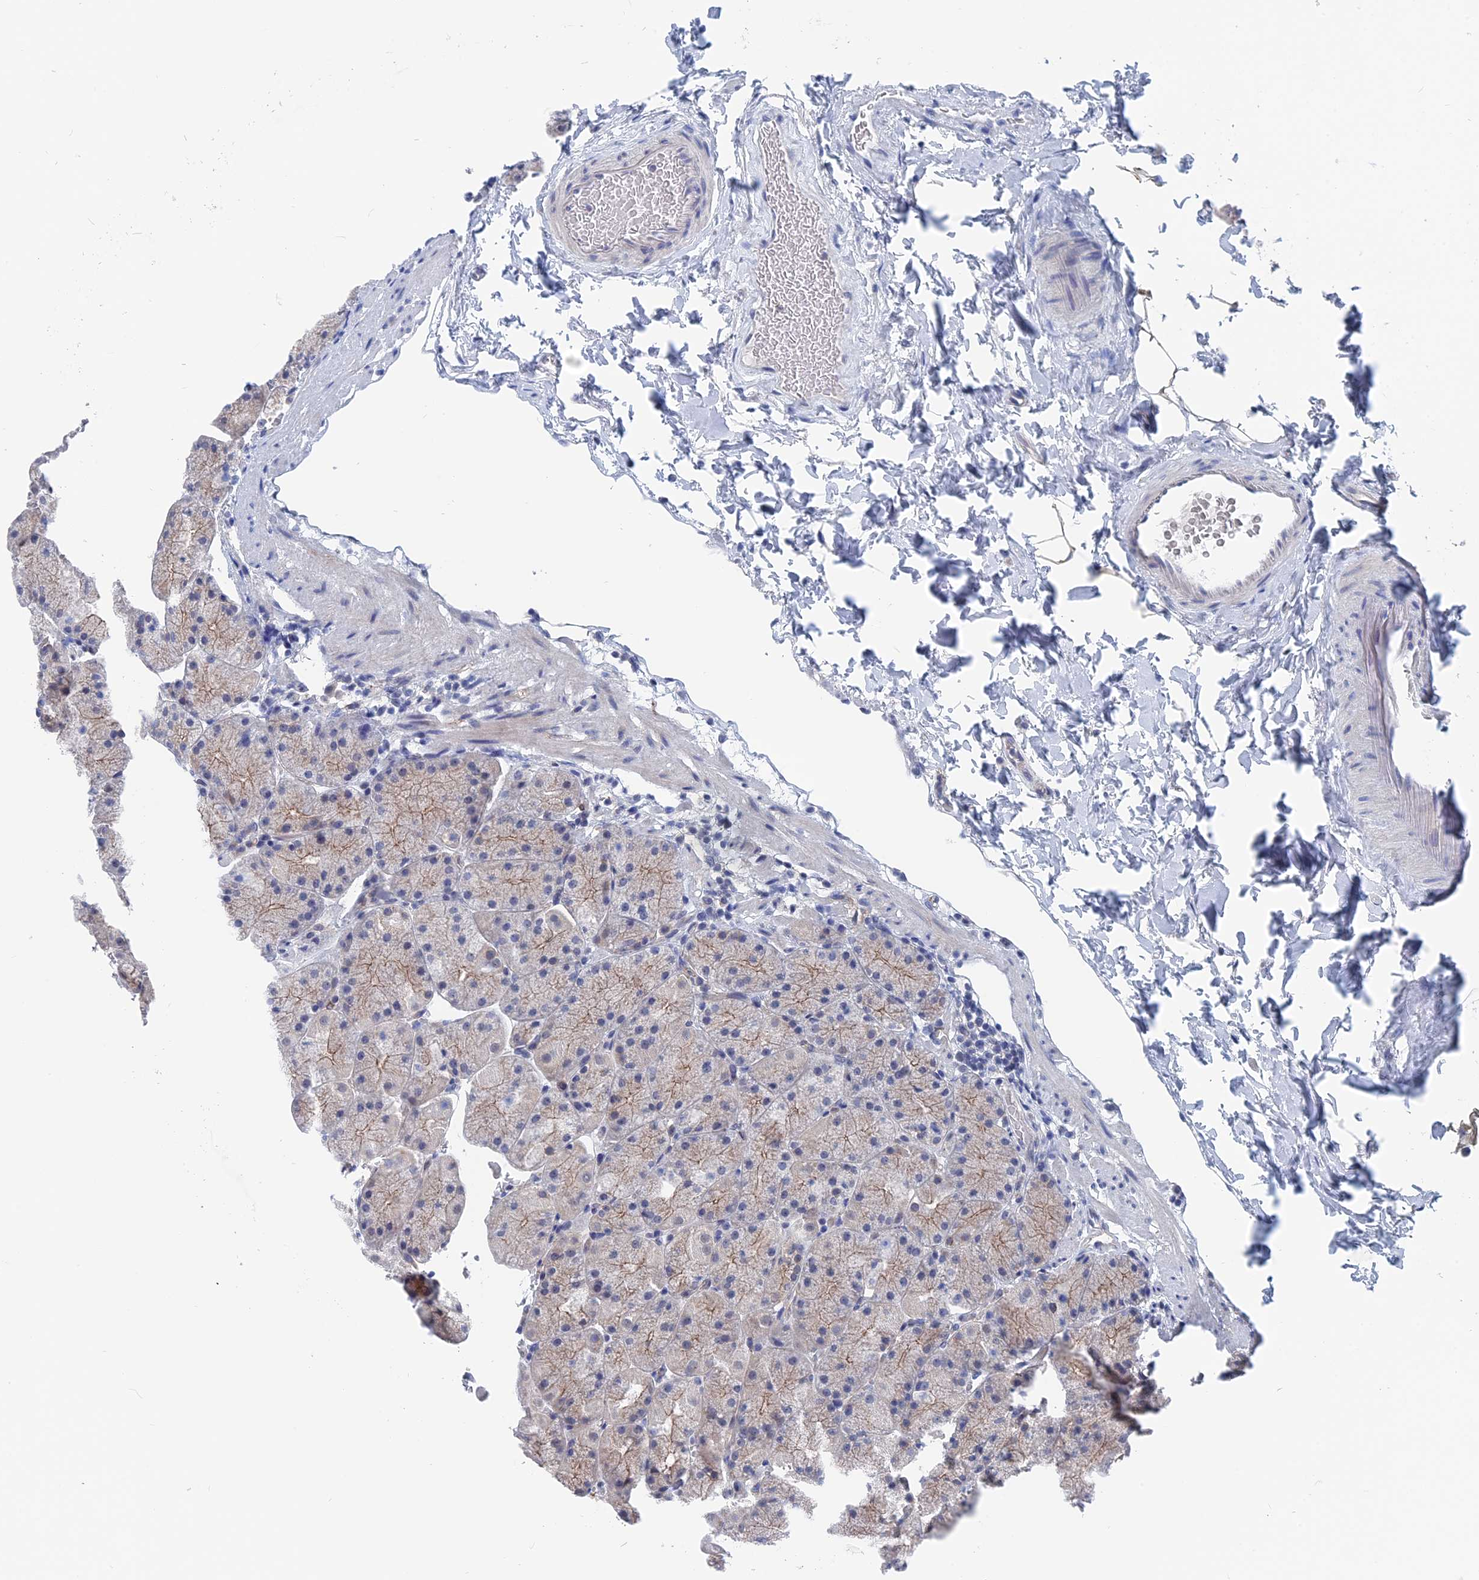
{"staining": {"intensity": "moderate", "quantity": "<25%", "location": "cytoplasmic/membranous"}, "tissue": "stomach", "cell_type": "Glandular cells", "image_type": "normal", "snomed": [{"axis": "morphology", "description": "Normal tissue, NOS"}, {"axis": "topography", "description": "Stomach, upper"}, {"axis": "topography", "description": "Stomach, lower"}], "caption": "A high-resolution photomicrograph shows IHC staining of normal stomach, which demonstrates moderate cytoplasmic/membranous staining in about <25% of glandular cells.", "gene": "MARCHF3", "patient": {"sex": "male", "age": 67}}